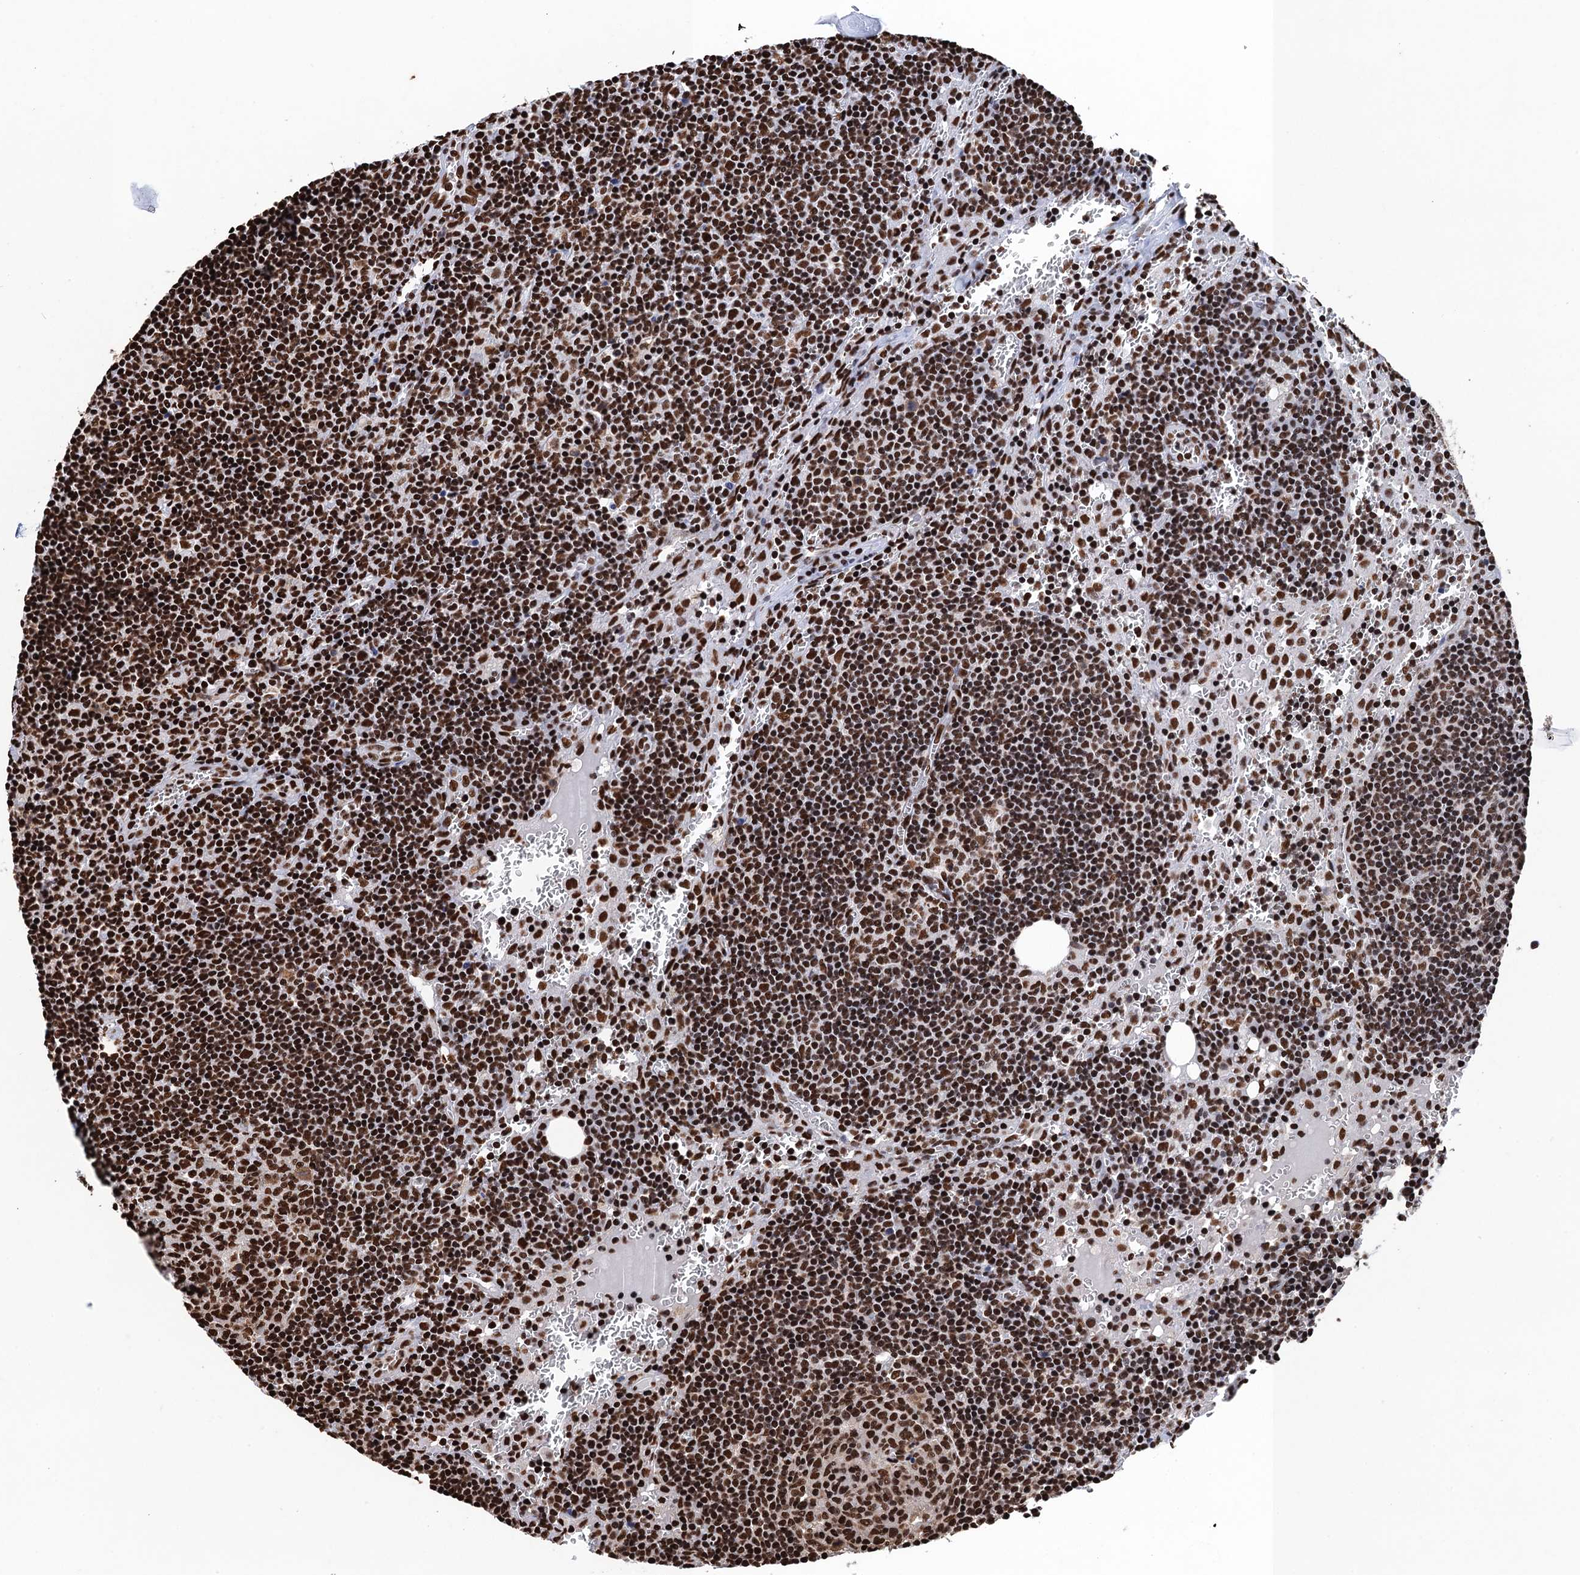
{"staining": {"intensity": "strong", "quantity": ">75%", "location": "nuclear"}, "tissue": "lymph node", "cell_type": "Germinal center cells", "image_type": "normal", "snomed": [{"axis": "morphology", "description": "Normal tissue, NOS"}, {"axis": "topography", "description": "Lymph node"}], "caption": "Human lymph node stained with a brown dye reveals strong nuclear positive expression in about >75% of germinal center cells.", "gene": "UBA2", "patient": {"sex": "female", "age": 73}}